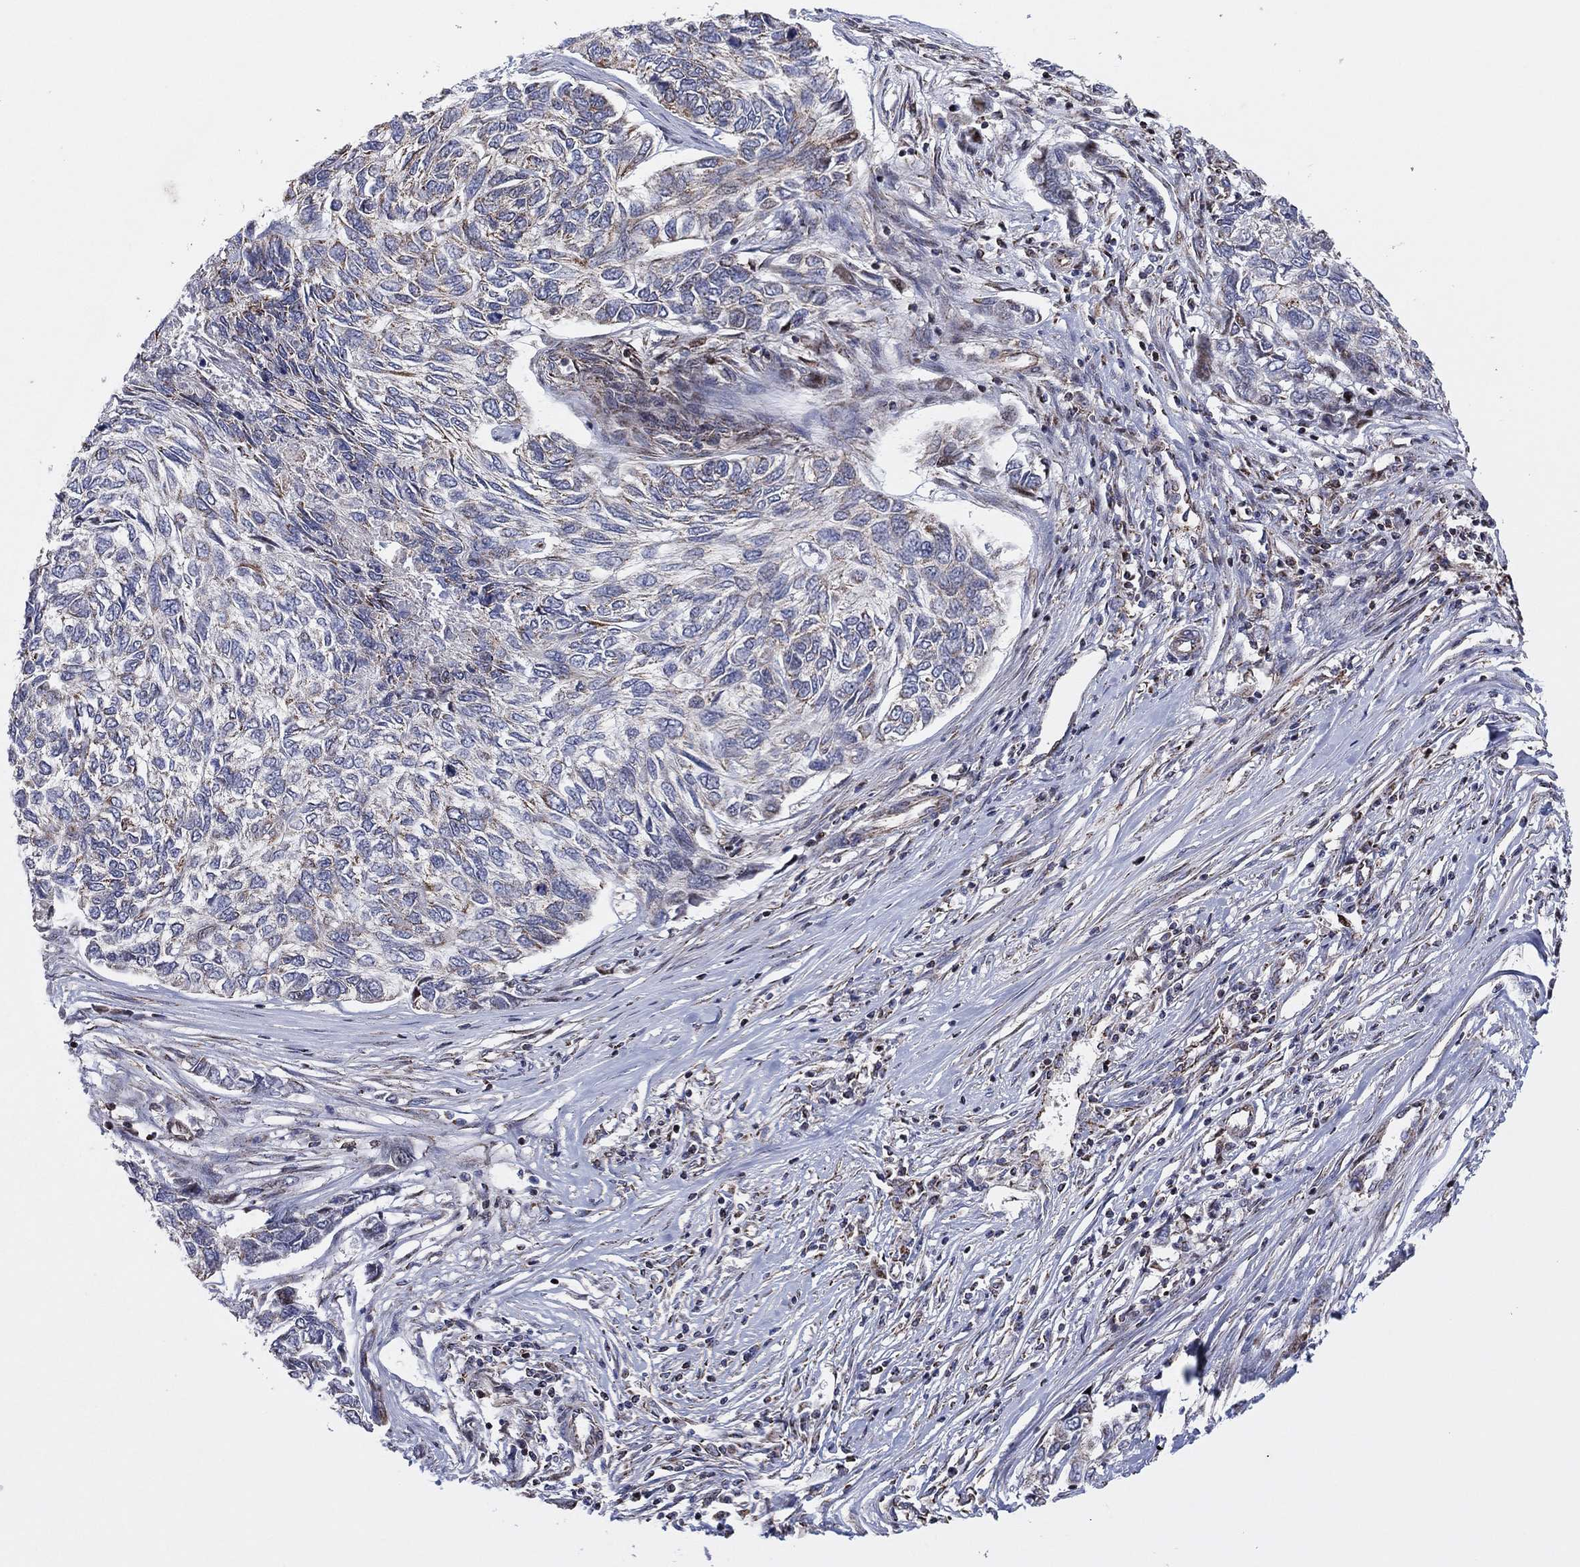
{"staining": {"intensity": "negative", "quantity": "none", "location": "none"}, "tissue": "skin cancer", "cell_type": "Tumor cells", "image_type": "cancer", "snomed": [{"axis": "morphology", "description": "Basal cell carcinoma"}, {"axis": "topography", "description": "Skin"}], "caption": "Tumor cells are negative for brown protein staining in skin cancer (basal cell carcinoma).", "gene": "PIDD1", "patient": {"sex": "female", "age": 65}}